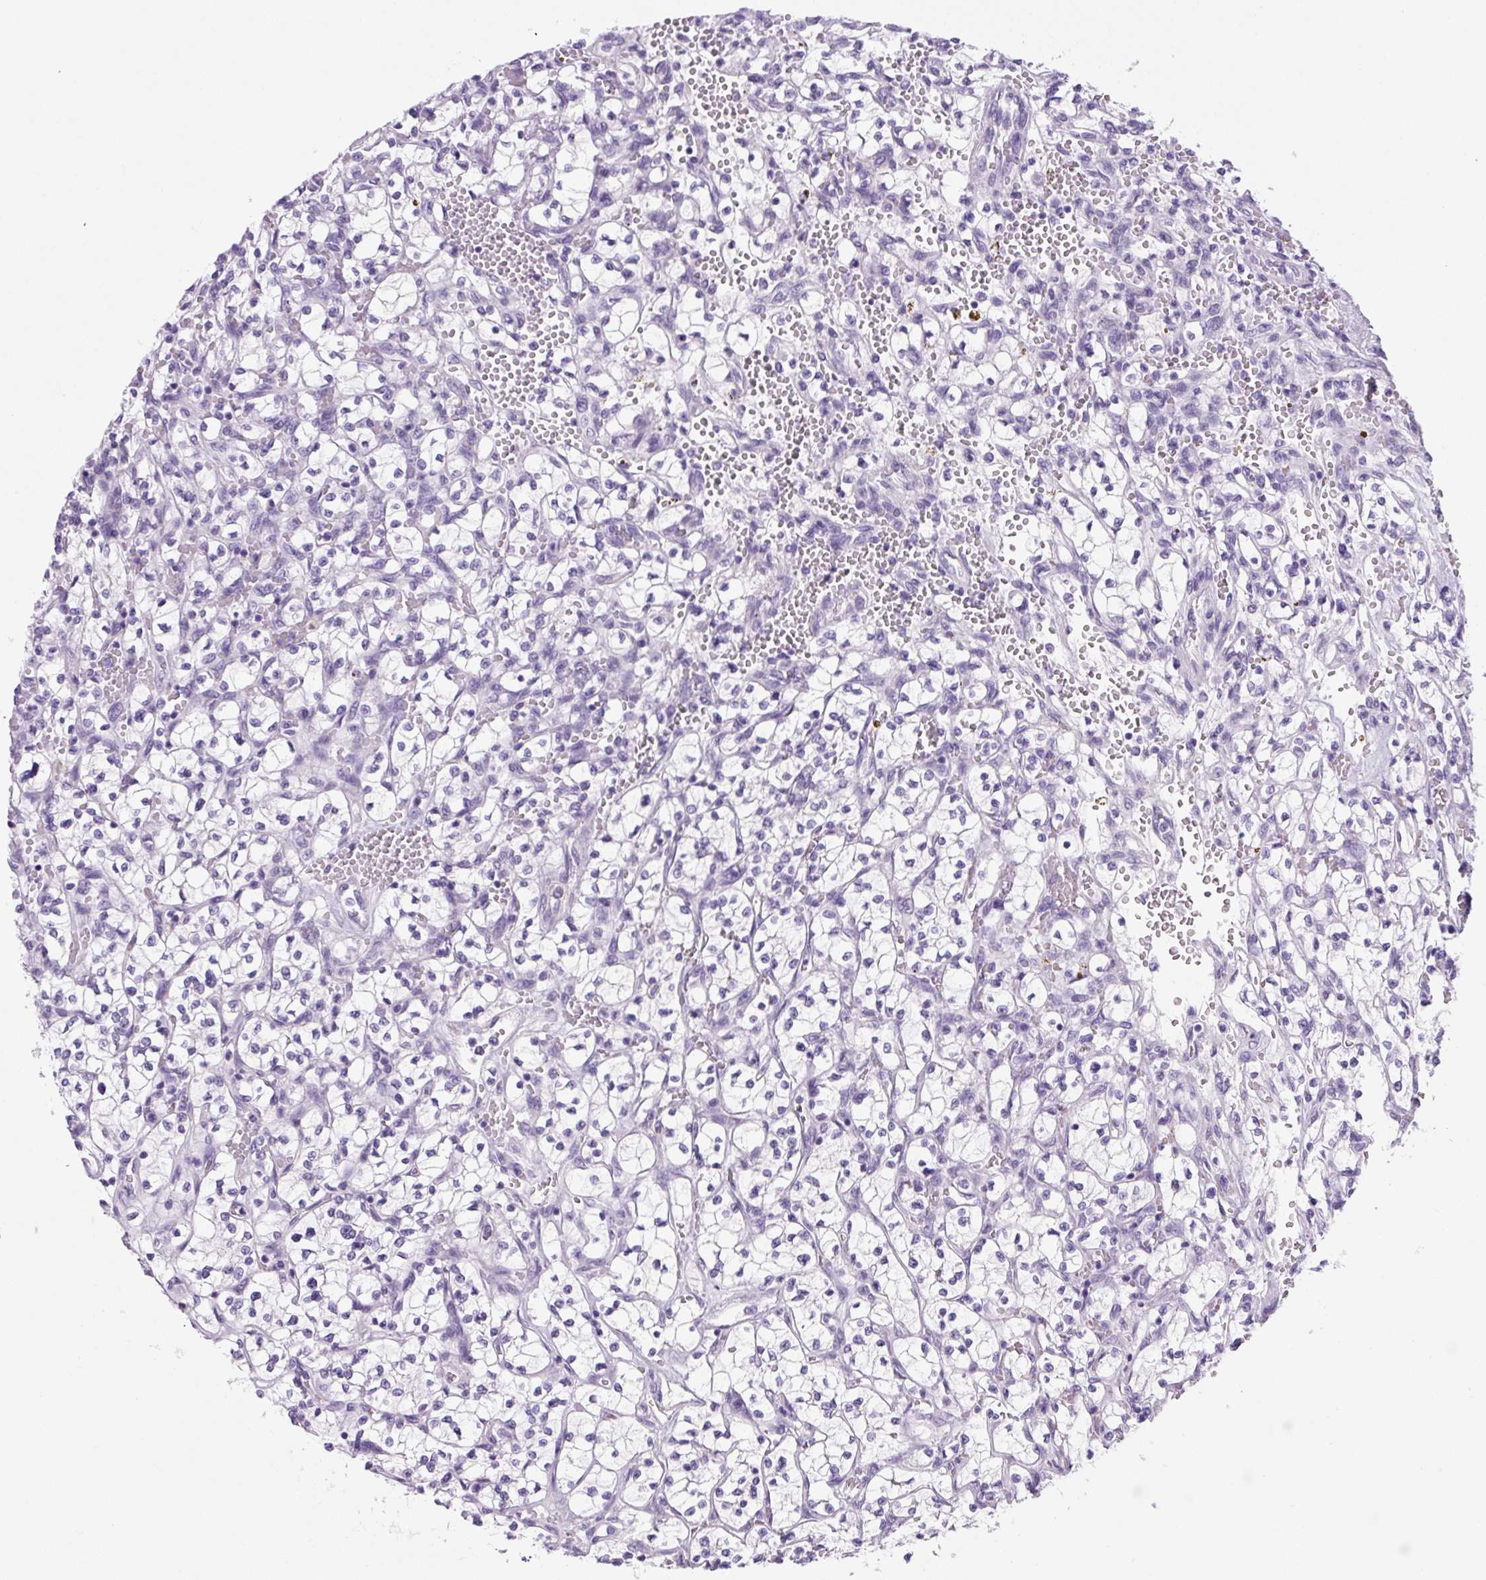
{"staining": {"intensity": "negative", "quantity": "none", "location": "none"}, "tissue": "renal cancer", "cell_type": "Tumor cells", "image_type": "cancer", "snomed": [{"axis": "morphology", "description": "Adenocarcinoma, NOS"}, {"axis": "topography", "description": "Kidney"}], "caption": "IHC photomicrograph of human renal adenocarcinoma stained for a protein (brown), which demonstrates no positivity in tumor cells. Brightfield microscopy of immunohistochemistry (IHC) stained with DAB (3,3'-diaminobenzidine) (brown) and hematoxylin (blue), captured at high magnification.", "gene": "PRRT1", "patient": {"sex": "female", "age": 64}}